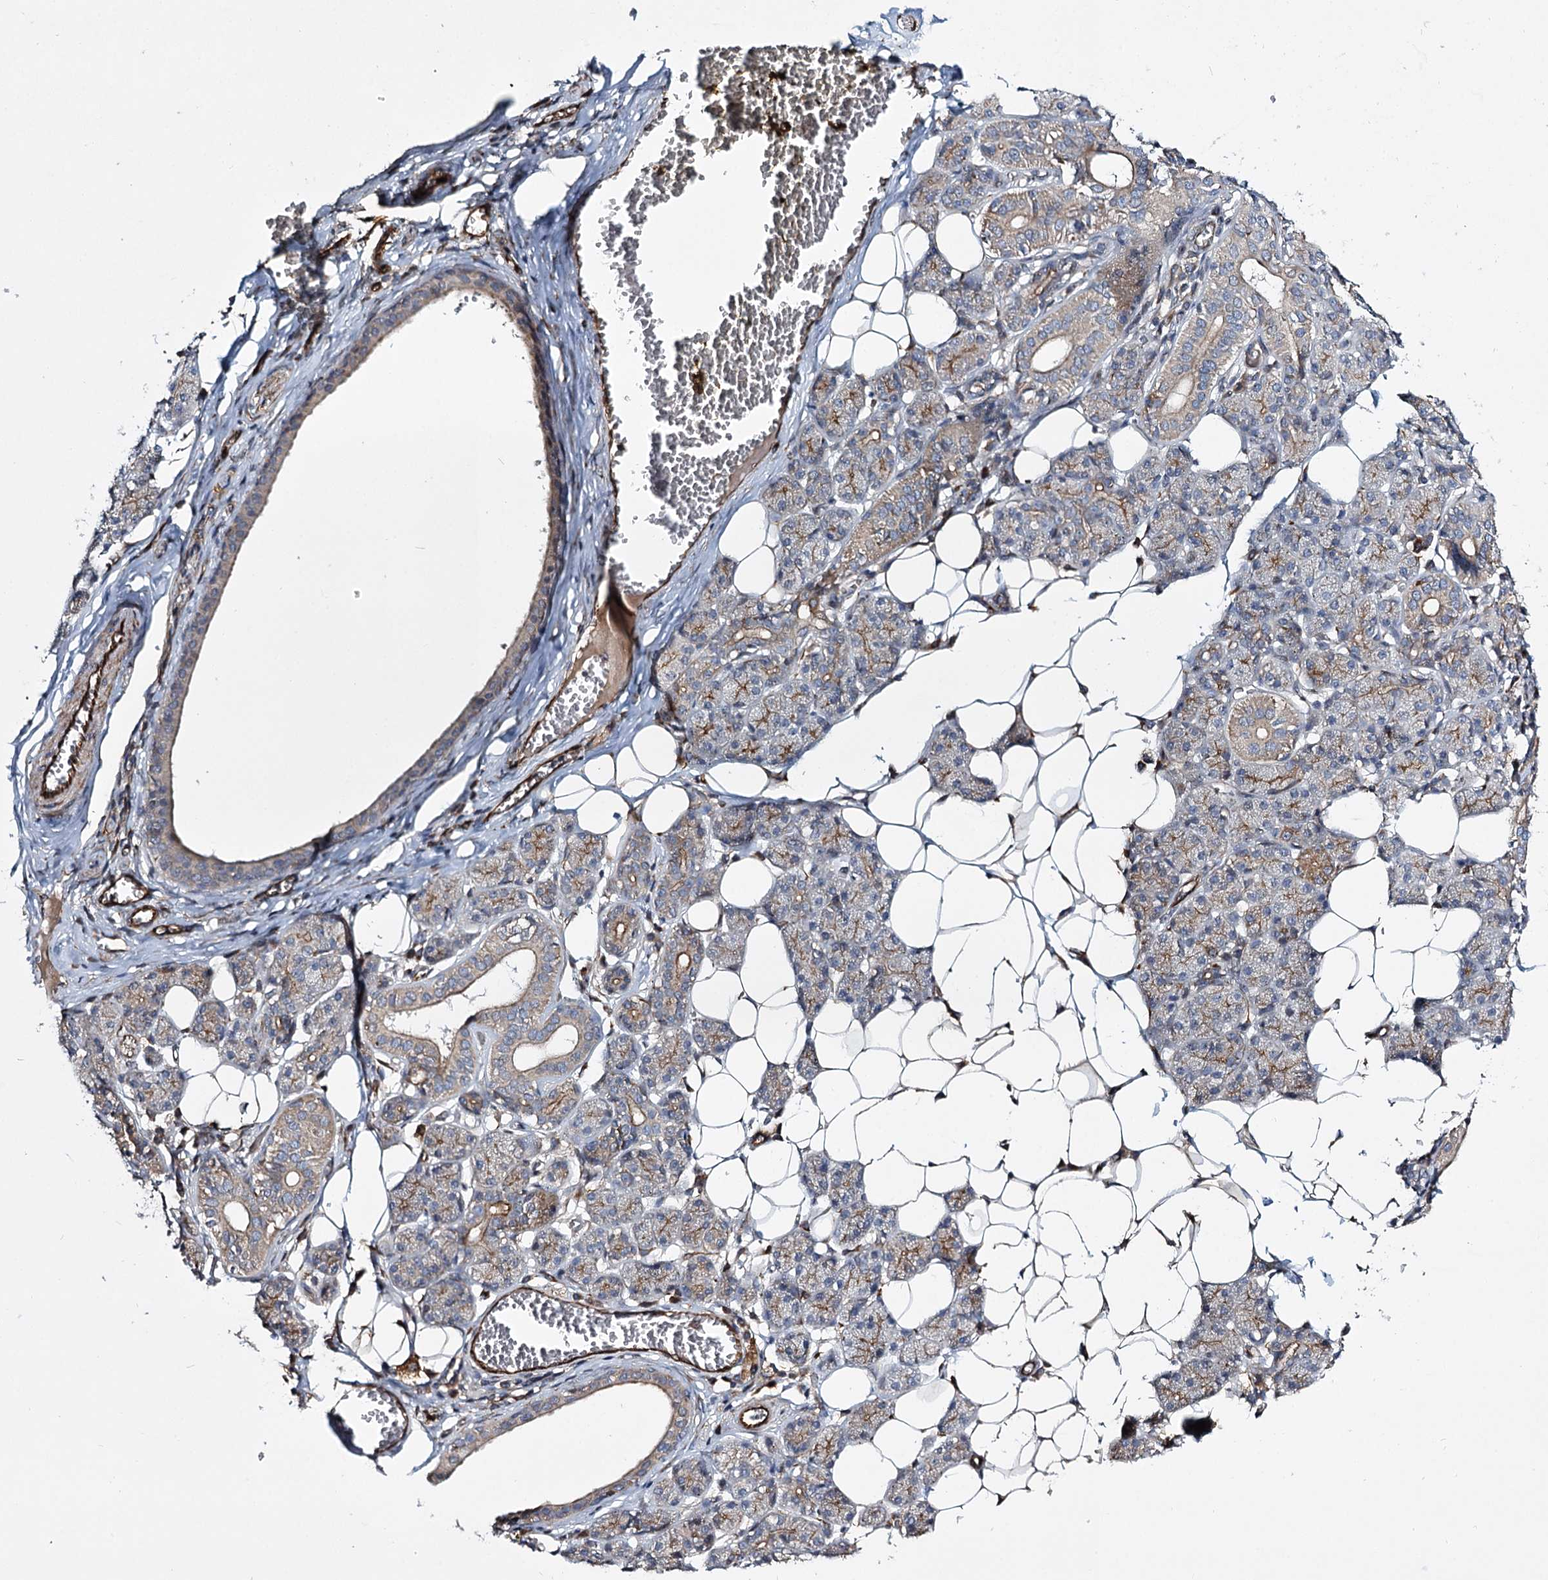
{"staining": {"intensity": "moderate", "quantity": "25%-75%", "location": "cytoplasmic/membranous"}, "tissue": "salivary gland", "cell_type": "Glandular cells", "image_type": "normal", "snomed": [{"axis": "morphology", "description": "Normal tissue, NOS"}, {"axis": "topography", "description": "Salivary gland"}], "caption": "The image displays staining of normal salivary gland, revealing moderate cytoplasmic/membranous protein positivity (brown color) within glandular cells. (Stains: DAB in brown, nuclei in blue, Microscopy: brightfield microscopy at high magnification).", "gene": "DPEP2", "patient": {"sex": "female", "age": 33}}